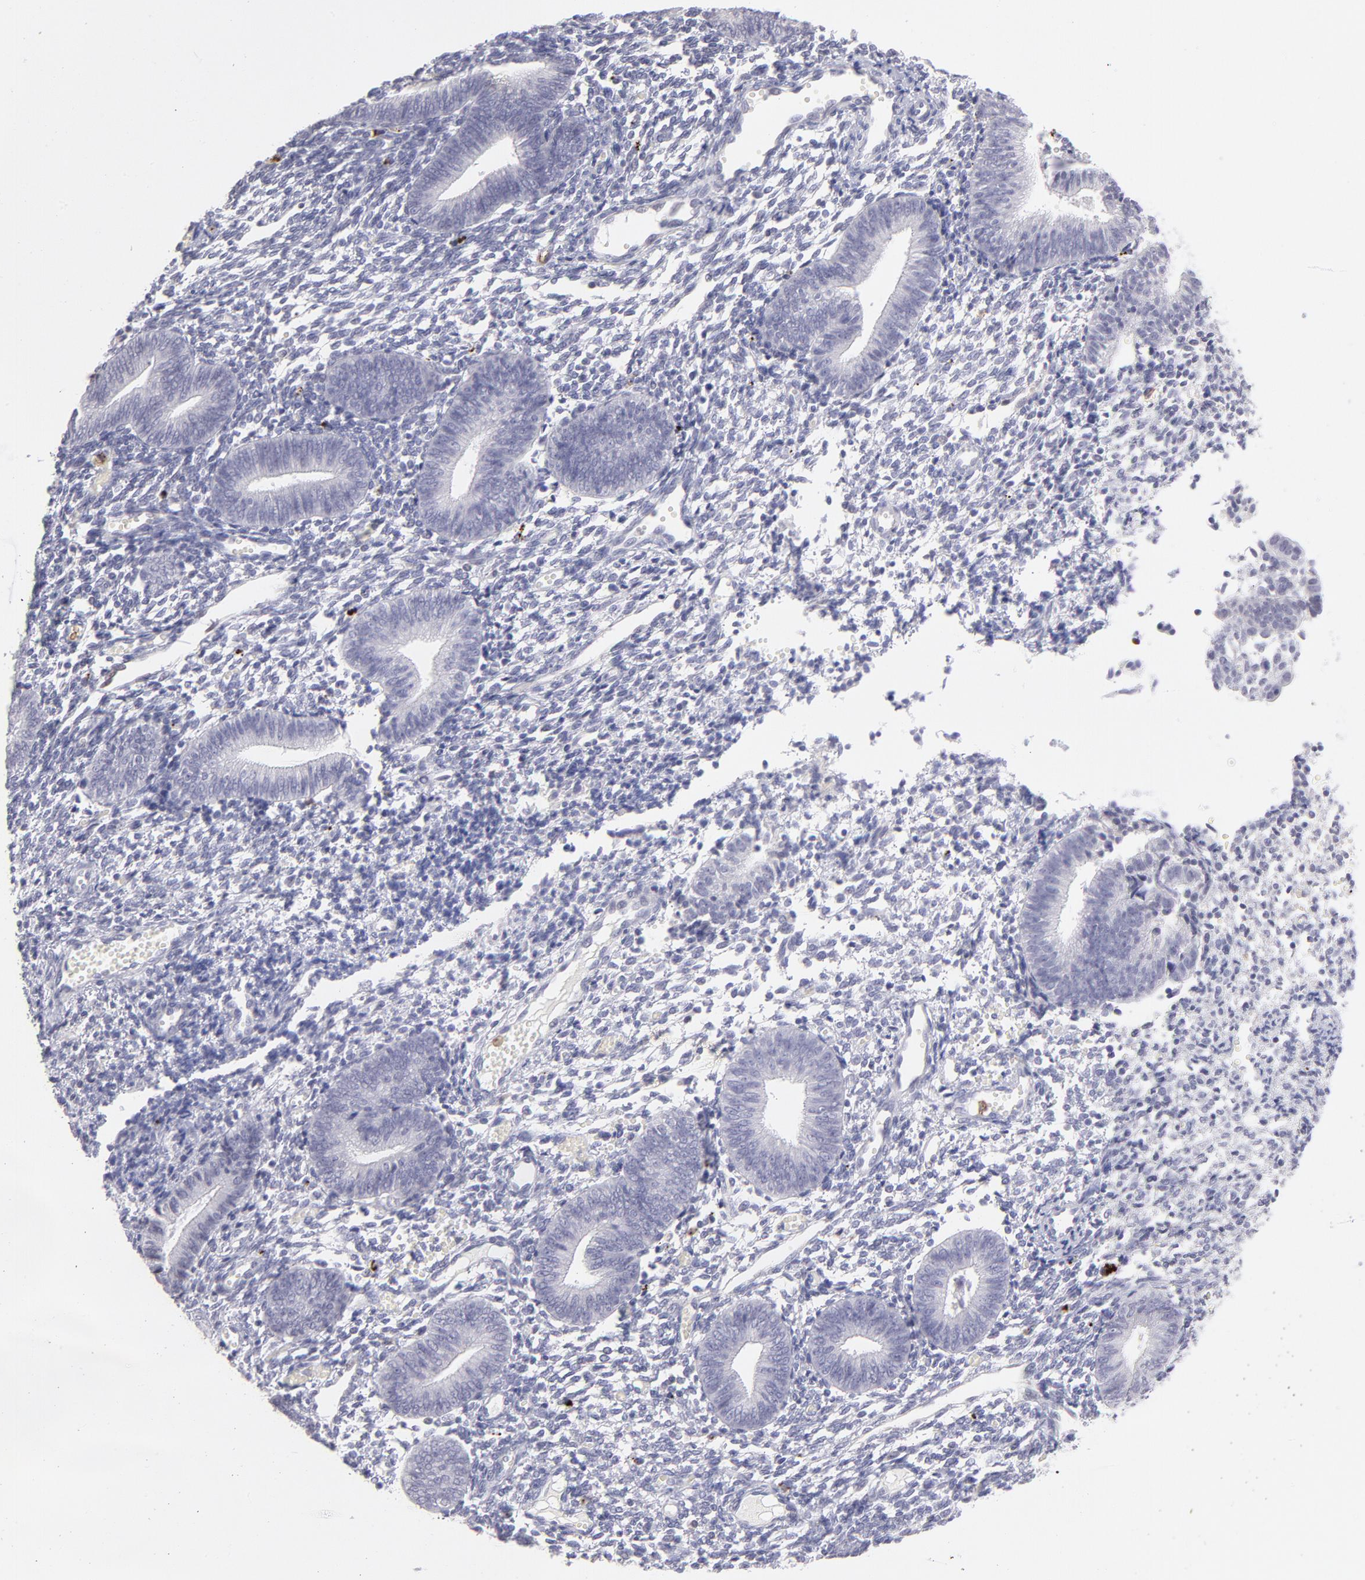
{"staining": {"intensity": "negative", "quantity": "none", "location": "none"}, "tissue": "endometrium", "cell_type": "Cells in endometrial stroma", "image_type": "normal", "snomed": [{"axis": "morphology", "description": "Normal tissue, NOS"}, {"axis": "topography", "description": "Uterus"}, {"axis": "topography", "description": "Endometrium"}], "caption": "IHC micrograph of normal endometrium: human endometrium stained with DAB (3,3'-diaminobenzidine) exhibits no significant protein staining in cells in endometrial stroma.", "gene": "LTB4R", "patient": {"sex": "female", "age": 33}}